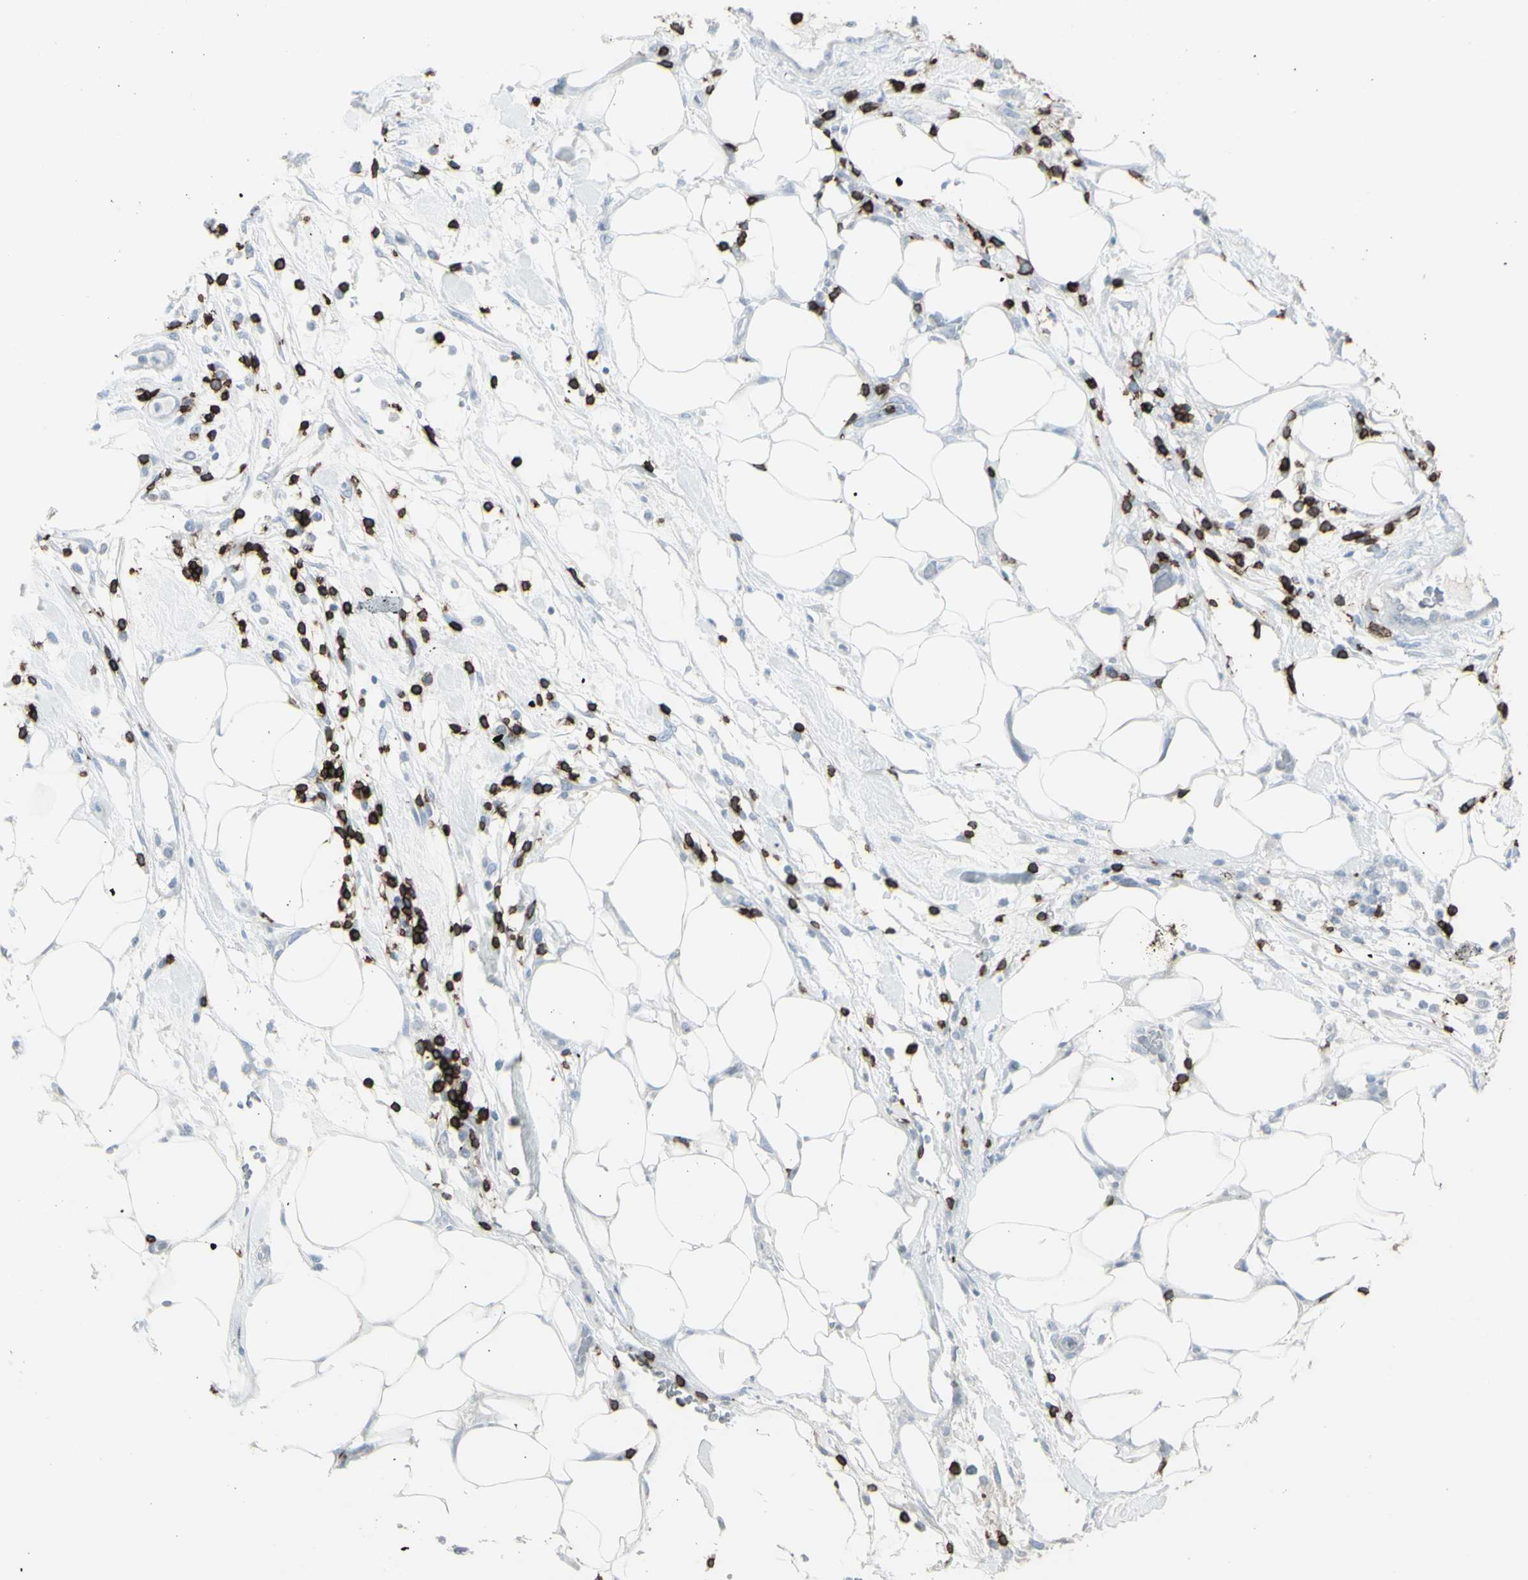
{"staining": {"intensity": "negative", "quantity": "none", "location": "none"}, "tissue": "pancreatic cancer", "cell_type": "Tumor cells", "image_type": "cancer", "snomed": [{"axis": "morphology", "description": "Adenocarcinoma, NOS"}, {"axis": "topography", "description": "Pancreas"}], "caption": "A high-resolution micrograph shows IHC staining of pancreatic cancer (adenocarcinoma), which shows no significant expression in tumor cells.", "gene": "CD247", "patient": {"sex": "female", "age": 71}}